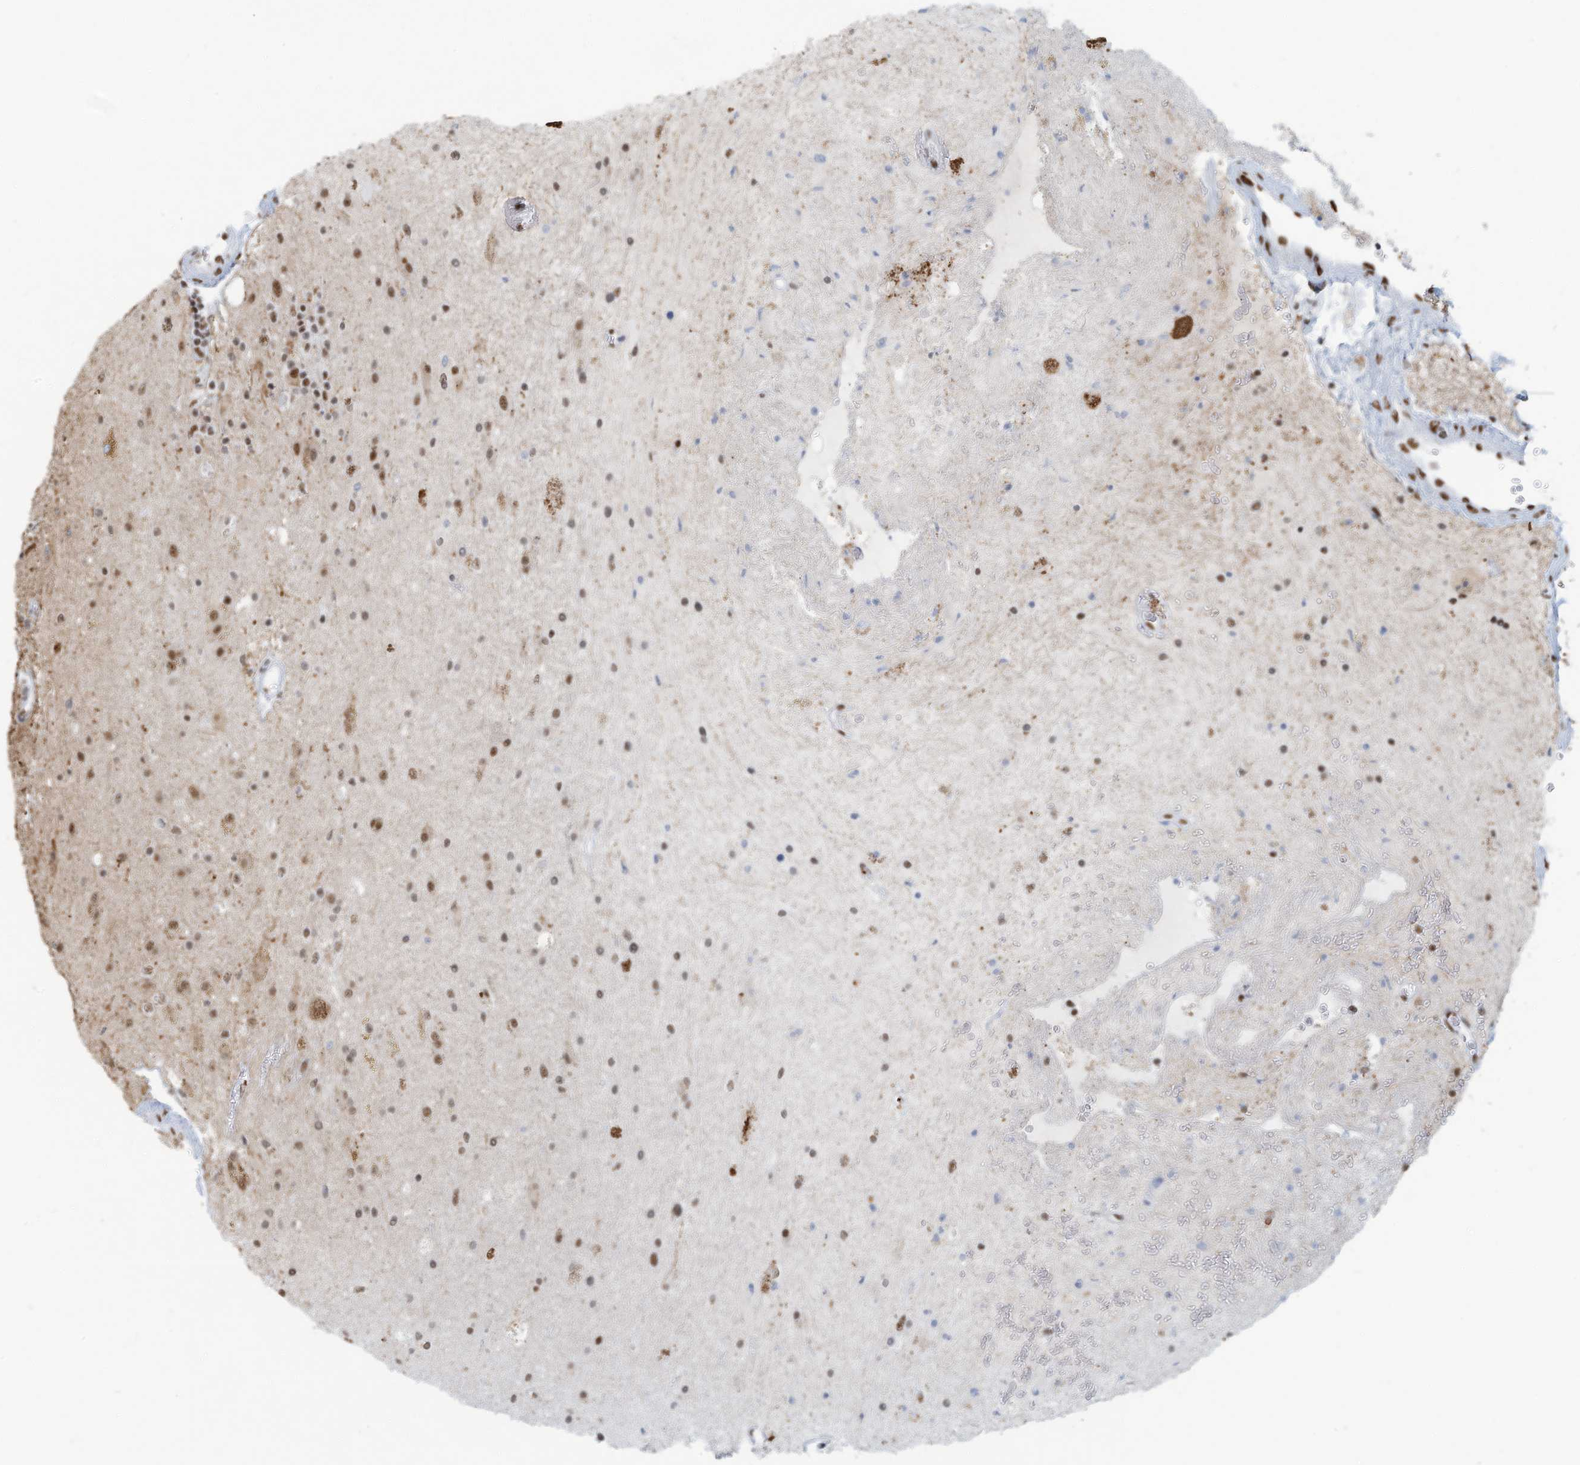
{"staining": {"intensity": "moderate", "quantity": "<25%", "location": "cytoplasmic/membranous,nuclear"}, "tissue": "glioma", "cell_type": "Tumor cells", "image_type": "cancer", "snomed": [{"axis": "morphology", "description": "Glioma, malignant, High grade"}, {"axis": "topography", "description": "Brain"}], "caption": "Immunohistochemistry (IHC) staining of high-grade glioma (malignant), which reveals low levels of moderate cytoplasmic/membranous and nuclear positivity in approximately <25% of tumor cells indicating moderate cytoplasmic/membranous and nuclear protein positivity. The staining was performed using DAB (3,3'-diaminobenzidine) (brown) for protein detection and nuclei were counterstained in hematoxylin (blue).", "gene": "SARNP", "patient": {"sex": "male", "age": 34}}